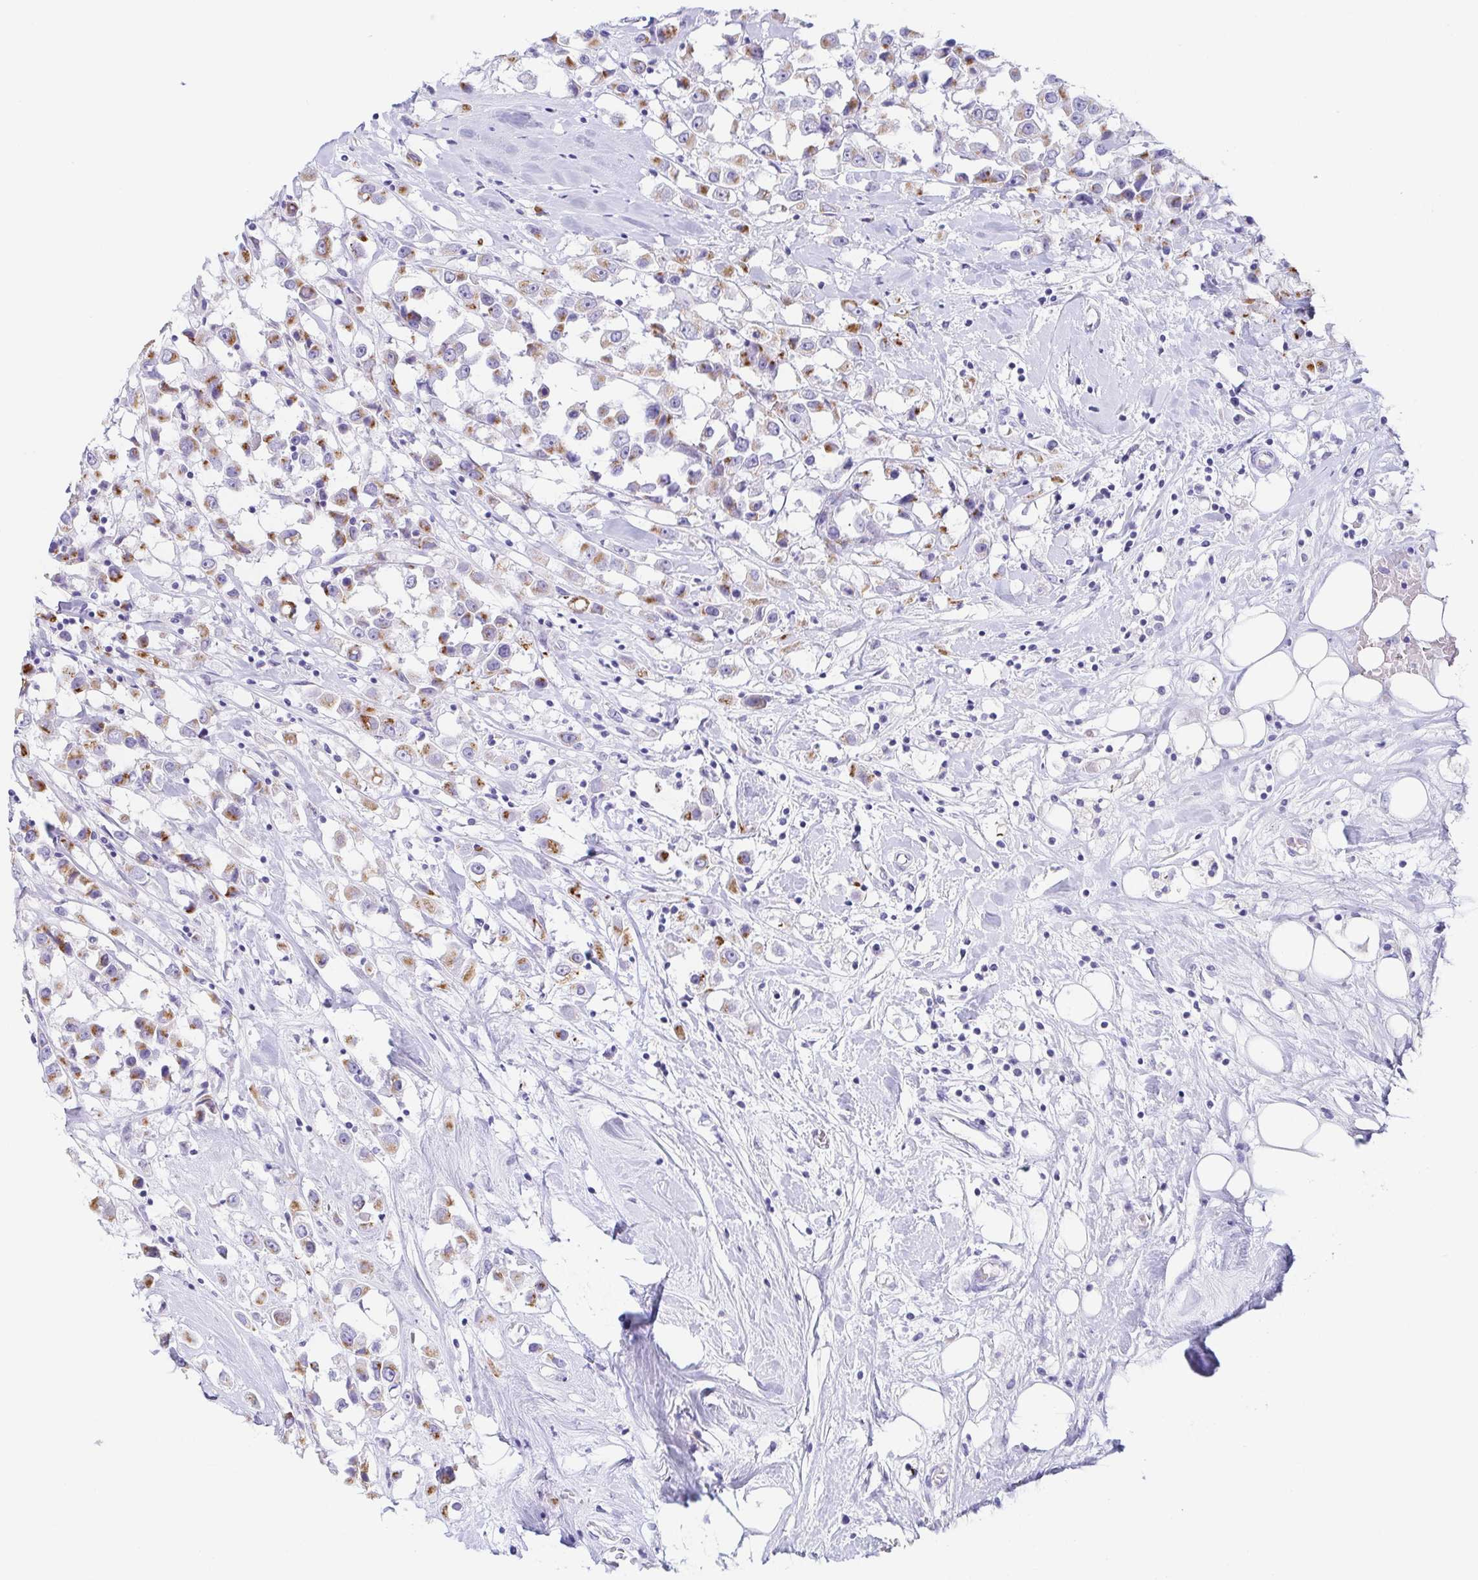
{"staining": {"intensity": "moderate", "quantity": ">75%", "location": "cytoplasmic/membranous"}, "tissue": "breast cancer", "cell_type": "Tumor cells", "image_type": "cancer", "snomed": [{"axis": "morphology", "description": "Duct carcinoma"}, {"axis": "topography", "description": "Breast"}], "caption": "High-power microscopy captured an IHC image of breast cancer, revealing moderate cytoplasmic/membranous positivity in approximately >75% of tumor cells.", "gene": "LDLRAD1", "patient": {"sex": "female", "age": 61}}